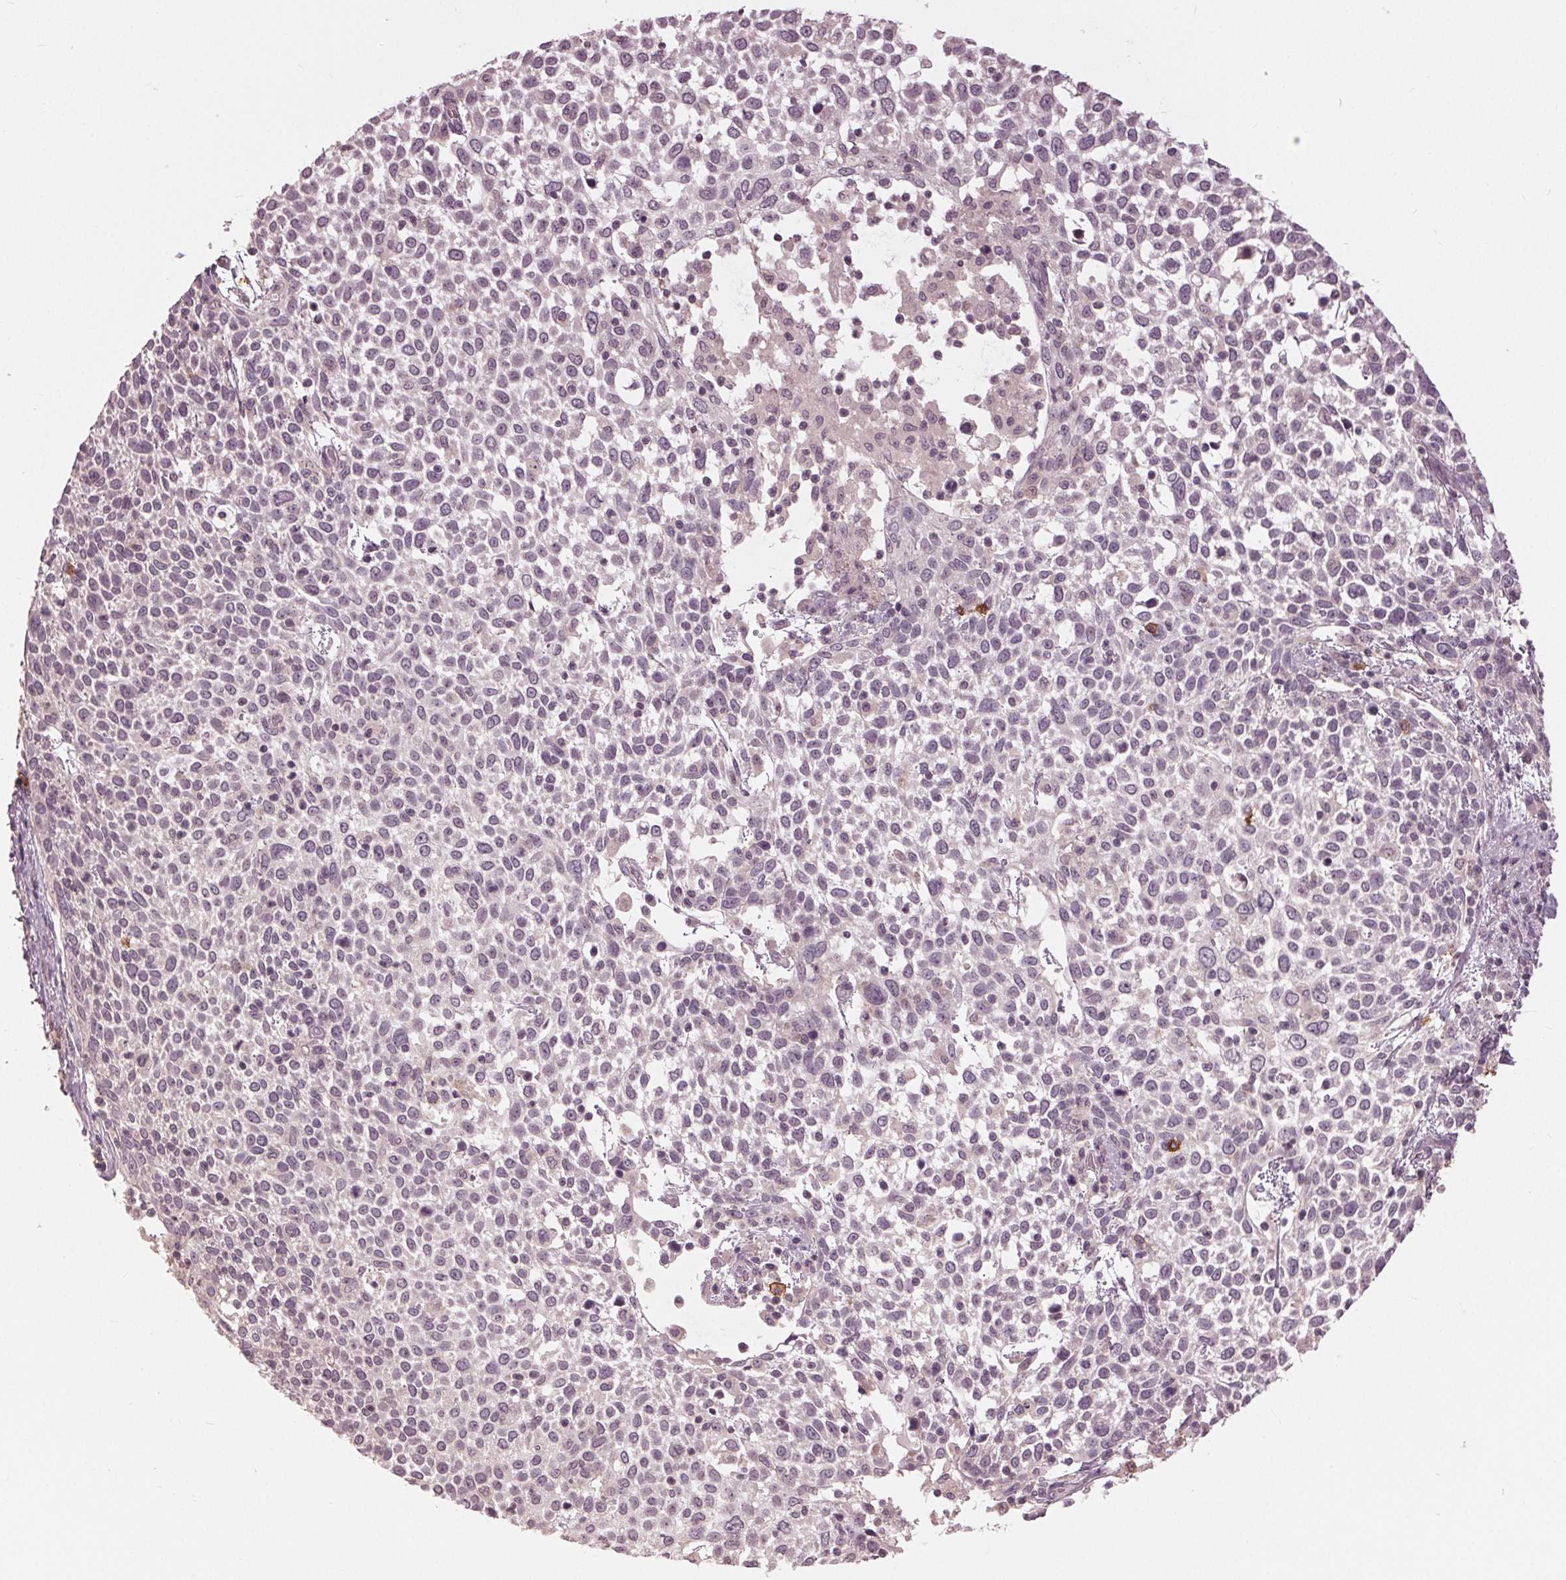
{"staining": {"intensity": "negative", "quantity": "none", "location": "none"}, "tissue": "cervical cancer", "cell_type": "Tumor cells", "image_type": "cancer", "snomed": [{"axis": "morphology", "description": "Squamous cell carcinoma, NOS"}, {"axis": "topography", "description": "Cervix"}], "caption": "Histopathology image shows no protein staining in tumor cells of cervical squamous cell carcinoma tissue.", "gene": "SIGLEC6", "patient": {"sex": "female", "age": 61}}